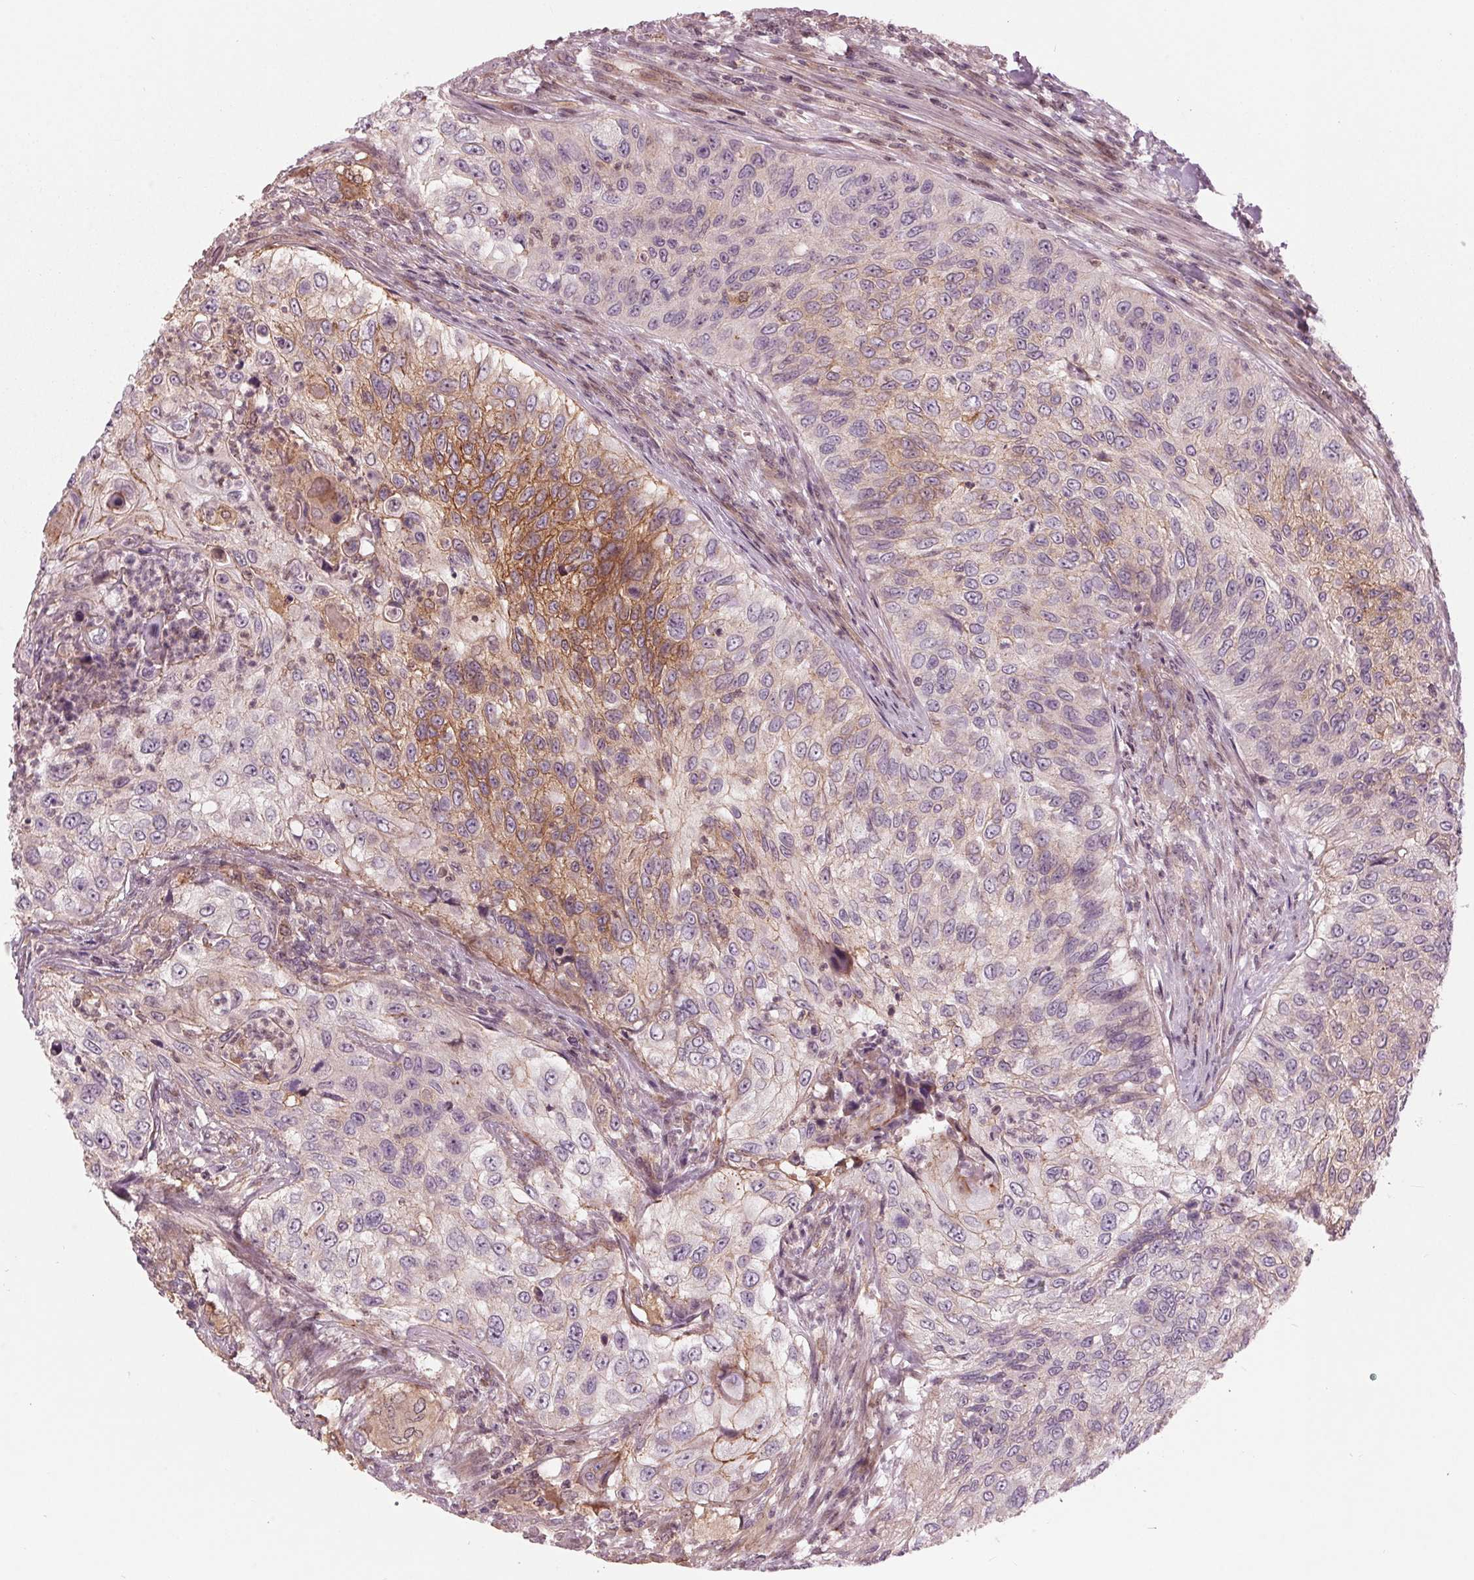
{"staining": {"intensity": "moderate", "quantity": "25%-75%", "location": "cytoplasmic/membranous"}, "tissue": "urothelial cancer", "cell_type": "Tumor cells", "image_type": "cancer", "snomed": [{"axis": "morphology", "description": "Urothelial carcinoma, High grade"}, {"axis": "topography", "description": "Urinary bladder"}], "caption": "The histopathology image shows staining of high-grade urothelial carcinoma, revealing moderate cytoplasmic/membranous protein staining (brown color) within tumor cells.", "gene": "TXNIP", "patient": {"sex": "female", "age": 60}}